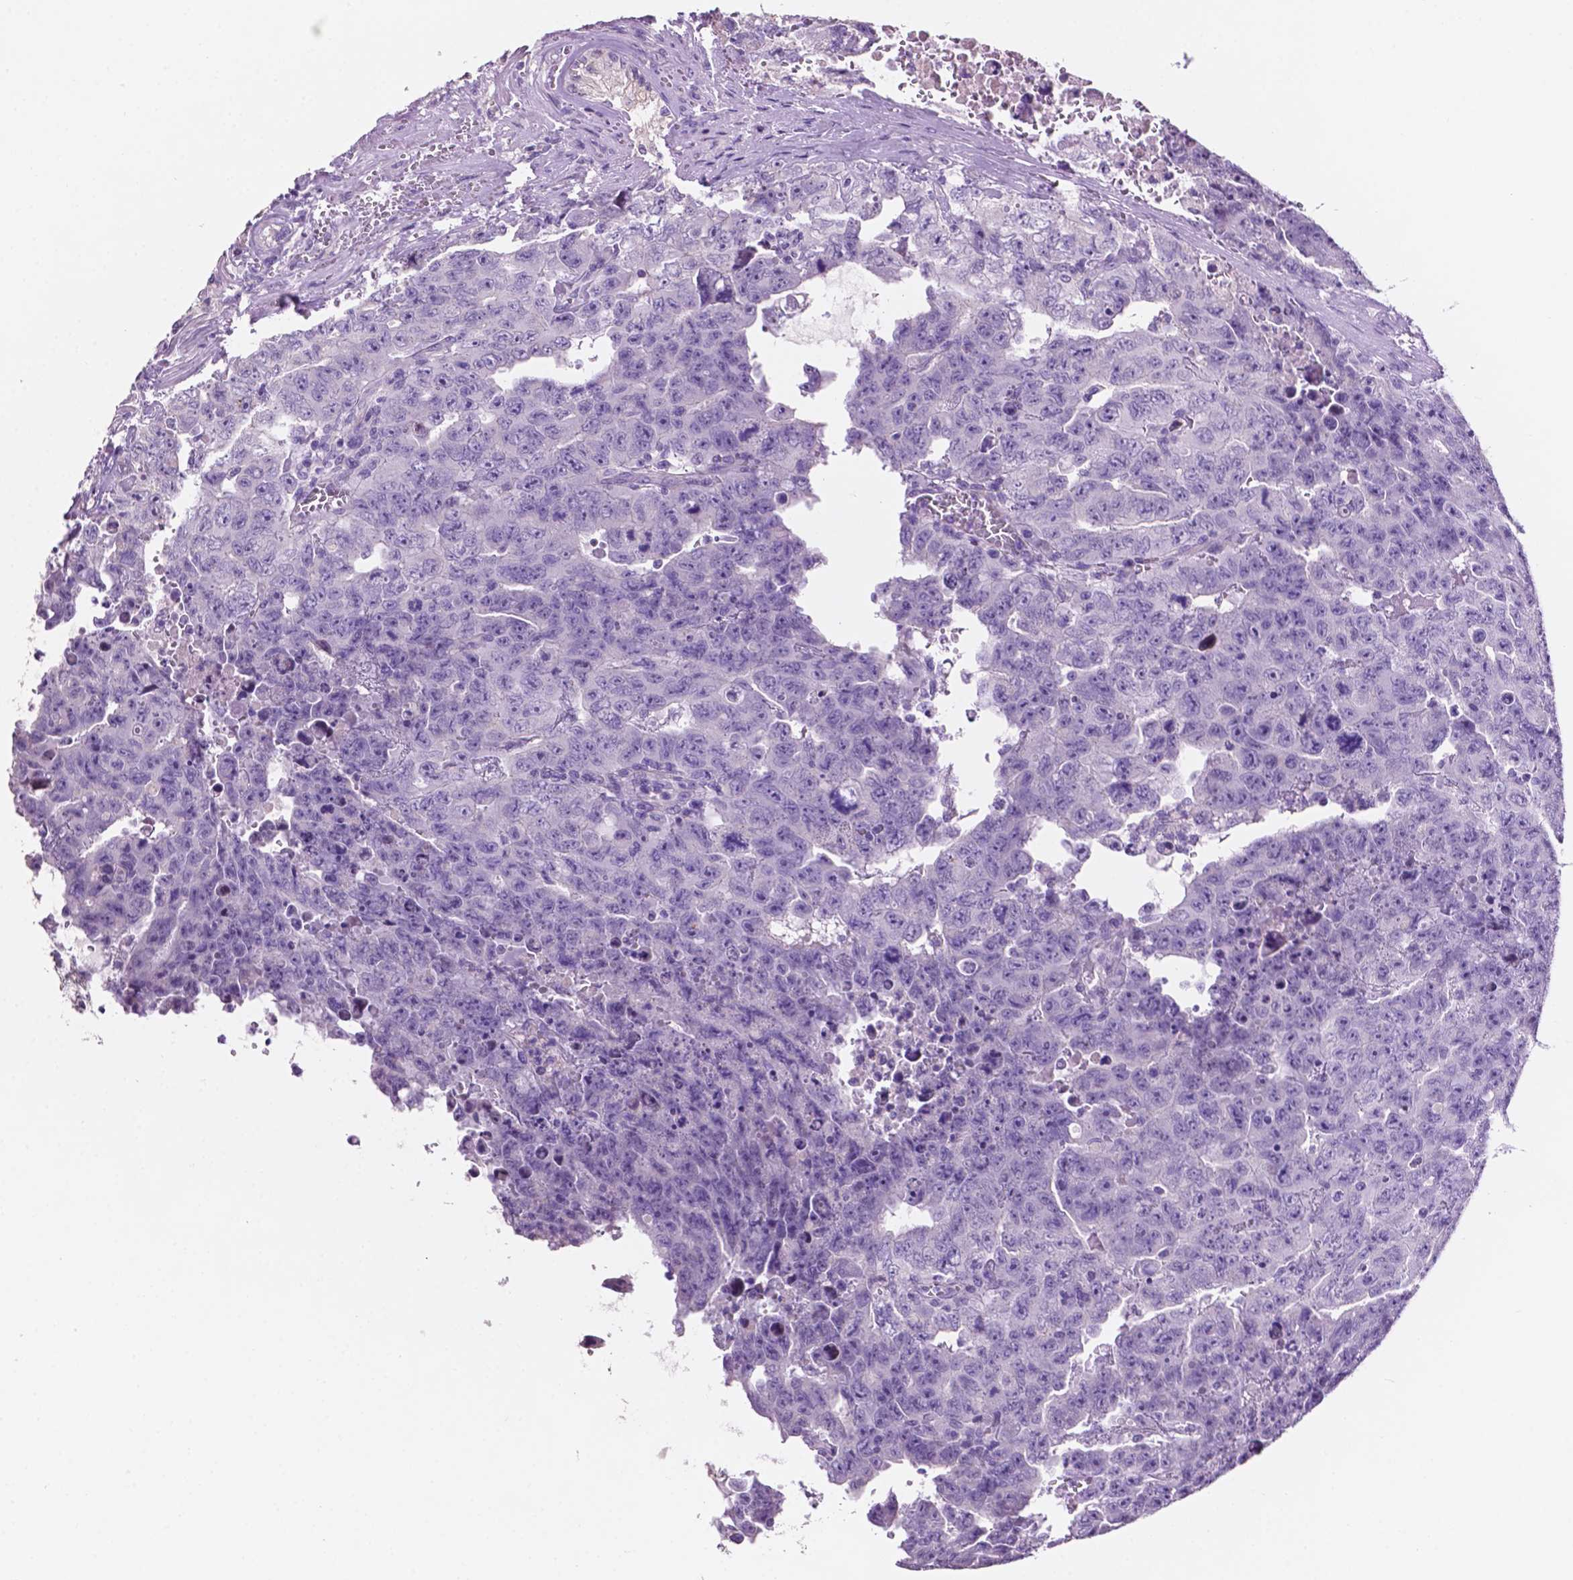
{"staining": {"intensity": "negative", "quantity": "none", "location": "none"}, "tissue": "testis cancer", "cell_type": "Tumor cells", "image_type": "cancer", "snomed": [{"axis": "morphology", "description": "Carcinoma, Embryonal, NOS"}, {"axis": "topography", "description": "Testis"}], "caption": "There is no significant staining in tumor cells of testis embryonal carcinoma. (DAB (3,3'-diaminobenzidine) immunohistochemistry visualized using brightfield microscopy, high magnification).", "gene": "CLDN17", "patient": {"sex": "male", "age": 24}}